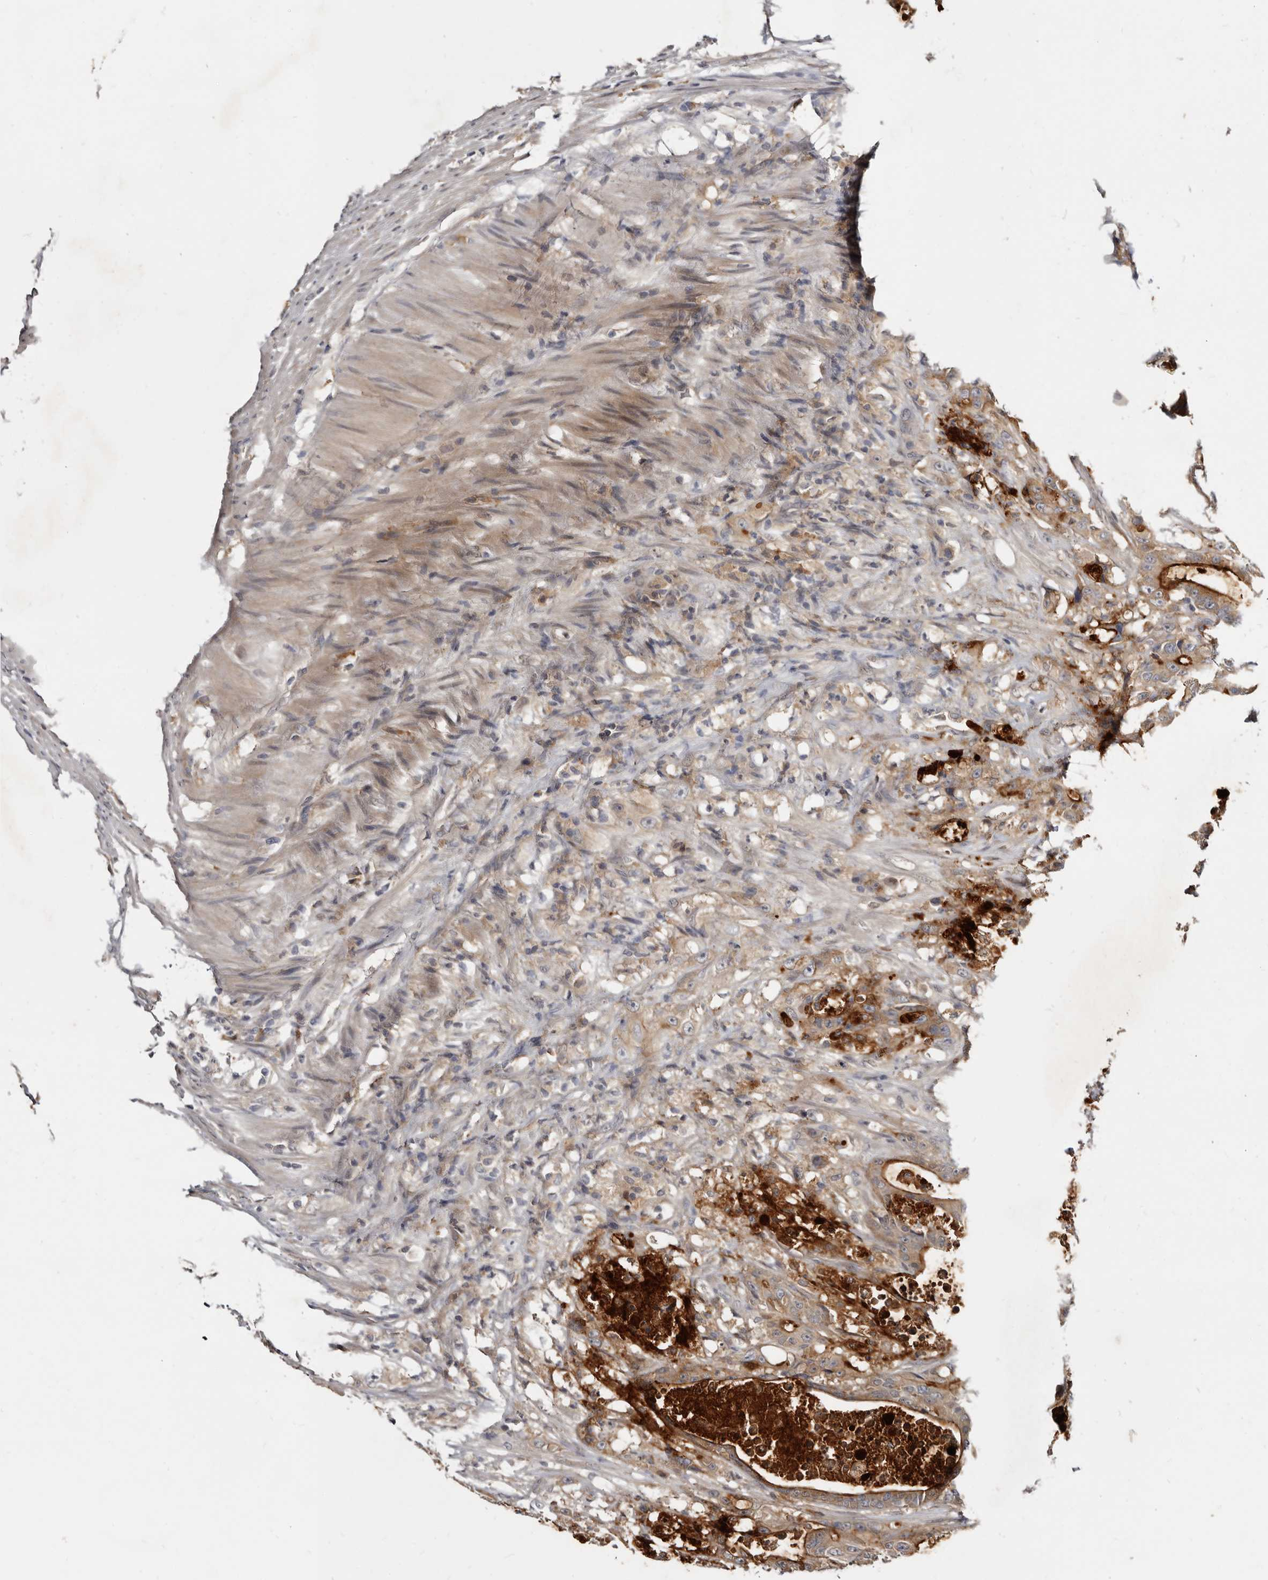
{"staining": {"intensity": "moderate", "quantity": ">75%", "location": "cytoplasmic/membranous"}, "tissue": "colorectal cancer", "cell_type": "Tumor cells", "image_type": "cancer", "snomed": [{"axis": "morphology", "description": "Adenocarcinoma, NOS"}, {"axis": "topography", "description": "Colon"}], "caption": "Immunohistochemistry (IHC) of colorectal cancer (adenocarcinoma) reveals medium levels of moderate cytoplasmic/membranous expression in about >75% of tumor cells. The protein is stained brown, and the nuclei are stained in blue (DAB (3,3'-diaminobenzidine) IHC with brightfield microscopy, high magnification).", "gene": "INAVA", "patient": {"sex": "male", "age": 83}}